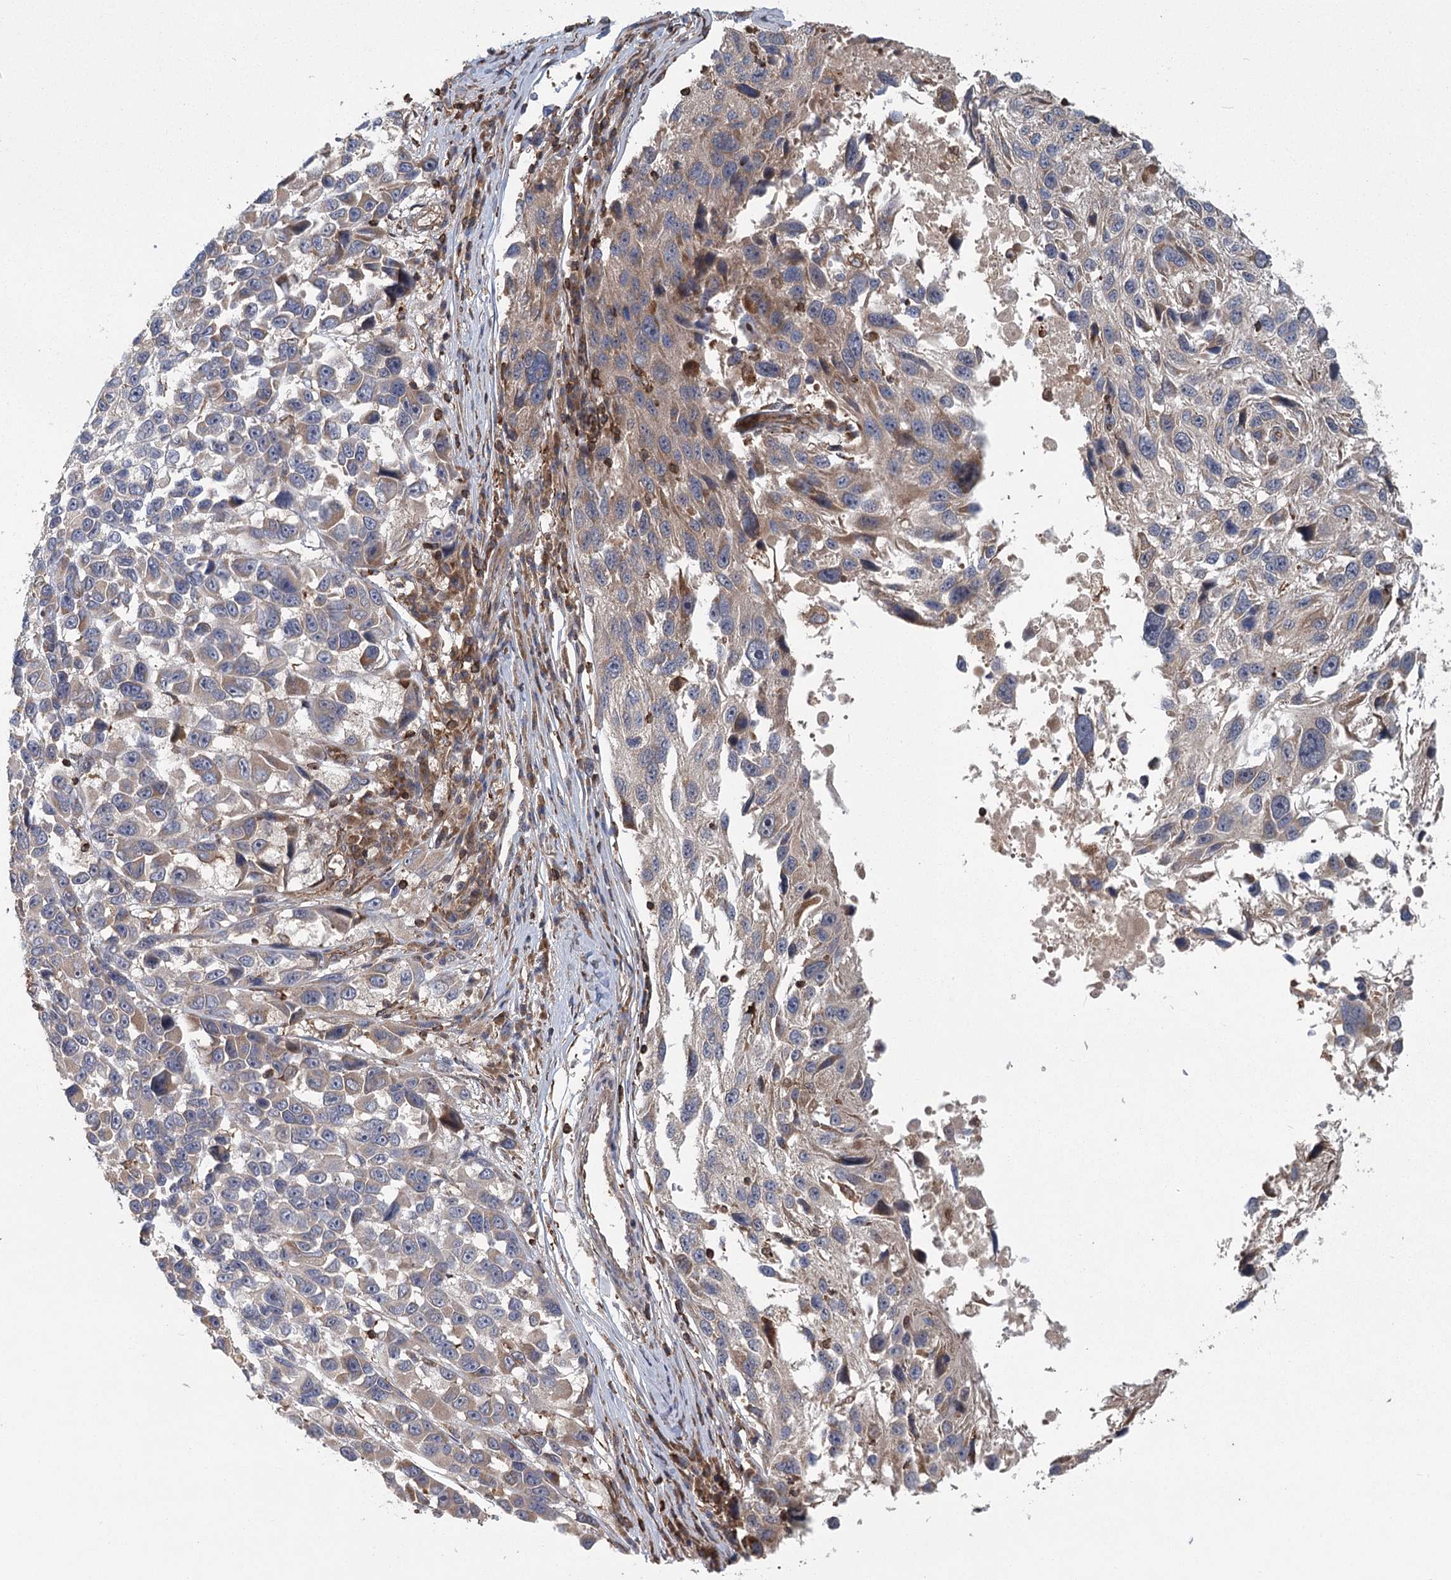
{"staining": {"intensity": "weak", "quantity": "<25%", "location": "cytoplasmic/membranous"}, "tissue": "melanoma", "cell_type": "Tumor cells", "image_type": "cancer", "snomed": [{"axis": "morphology", "description": "Malignant melanoma, NOS"}, {"axis": "topography", "description": "Skin"}], "caption": "IHC photomicrograph of malignant melanoma stained for a protein (brown), which displays no expression in tumor cells. (DAB (3,3'-diaminobenzidine) IHC with hematoxylin counter stain).", "gene": "PLEKHA7", "patient": {"sex": "male", "age": 53}}